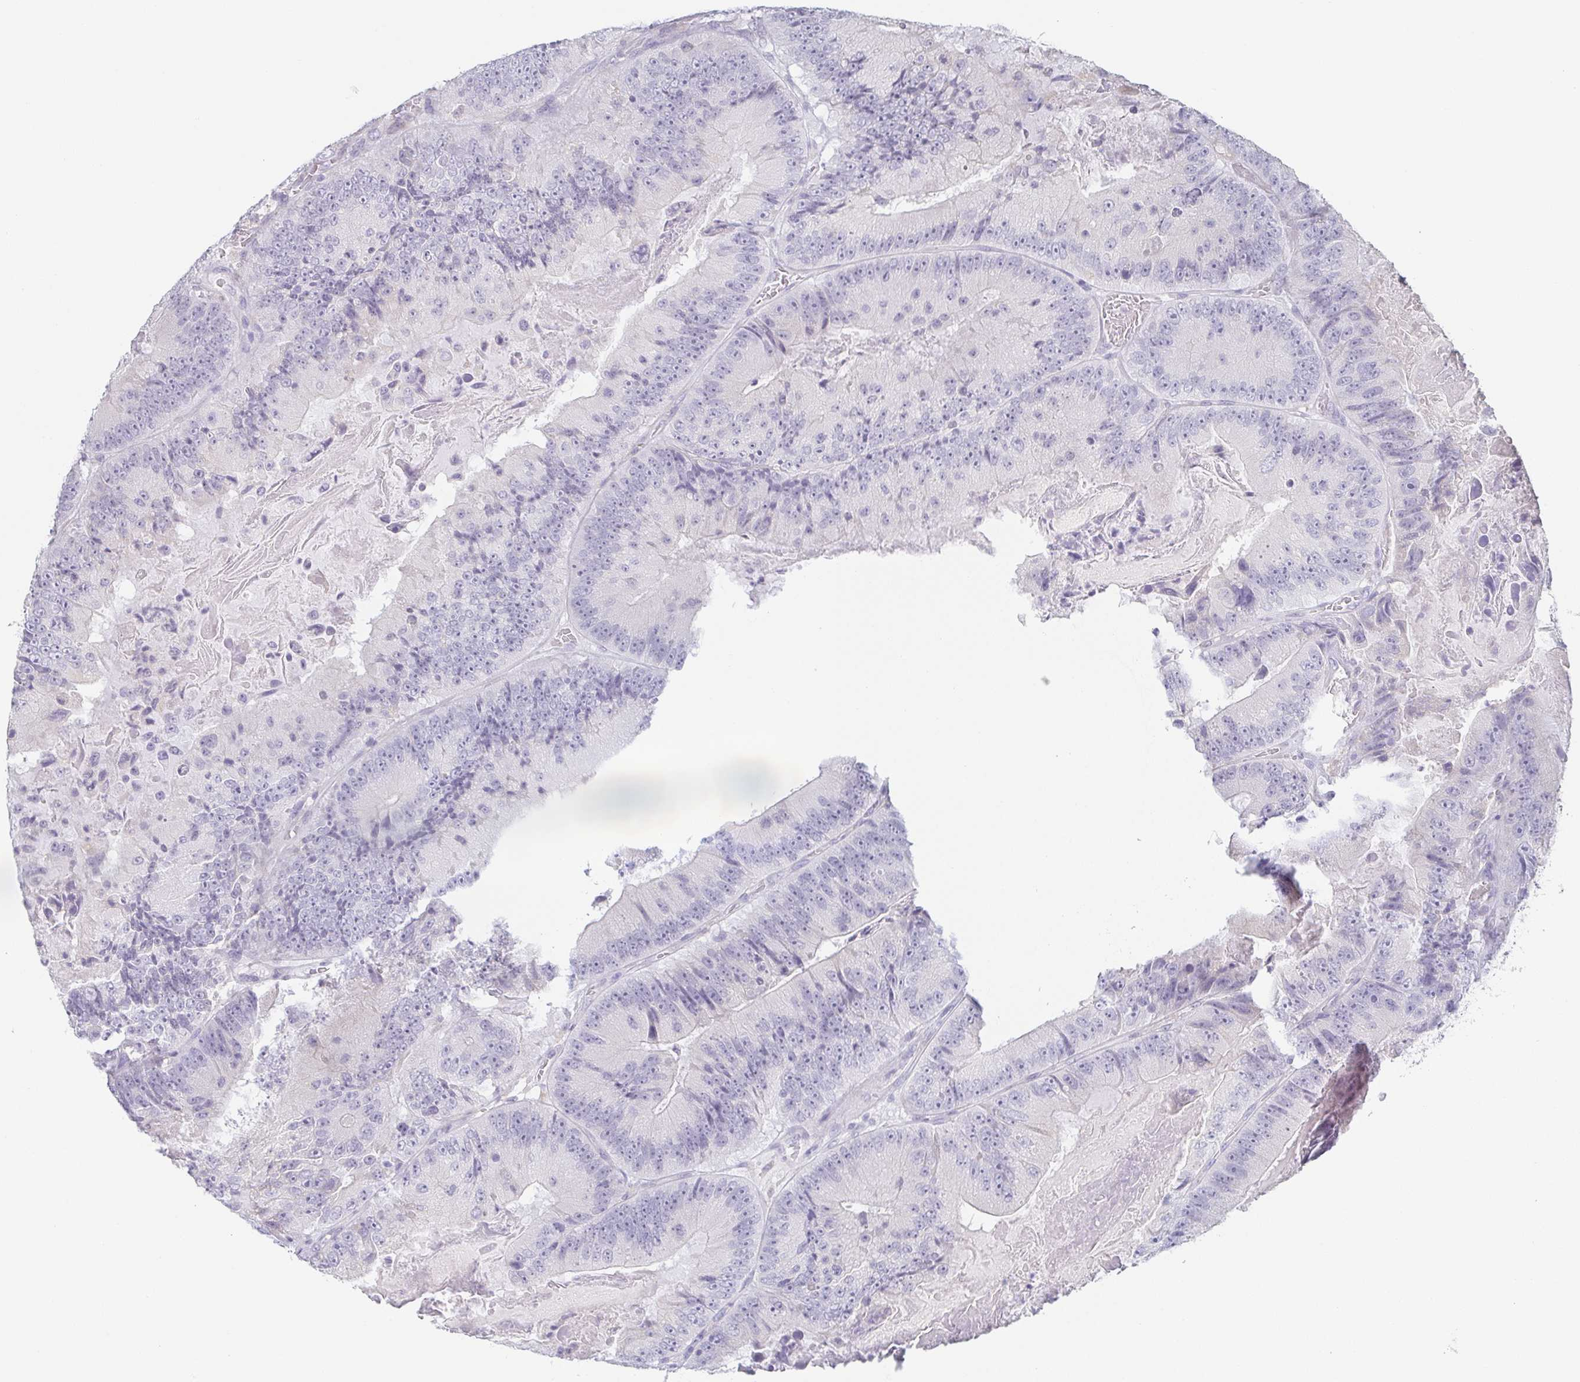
{"staining": {"intensity": "negative", "quantity": "none", "location": "none"}, "tissue": "colorectal cancer", "cell_type": "Tumor cells", "image_type": "cancer", "snomed": [{"axis": "morphology", "description": "Adenocarcinoma, NOS"}, {"axis": "topography", "description": "Colon"}], "caption": "There is no significant staining in tumor cells of adenocarcinoma (colorectal).", "gene": "PRR27", "patient": {"sex": "female", "age": 86}}